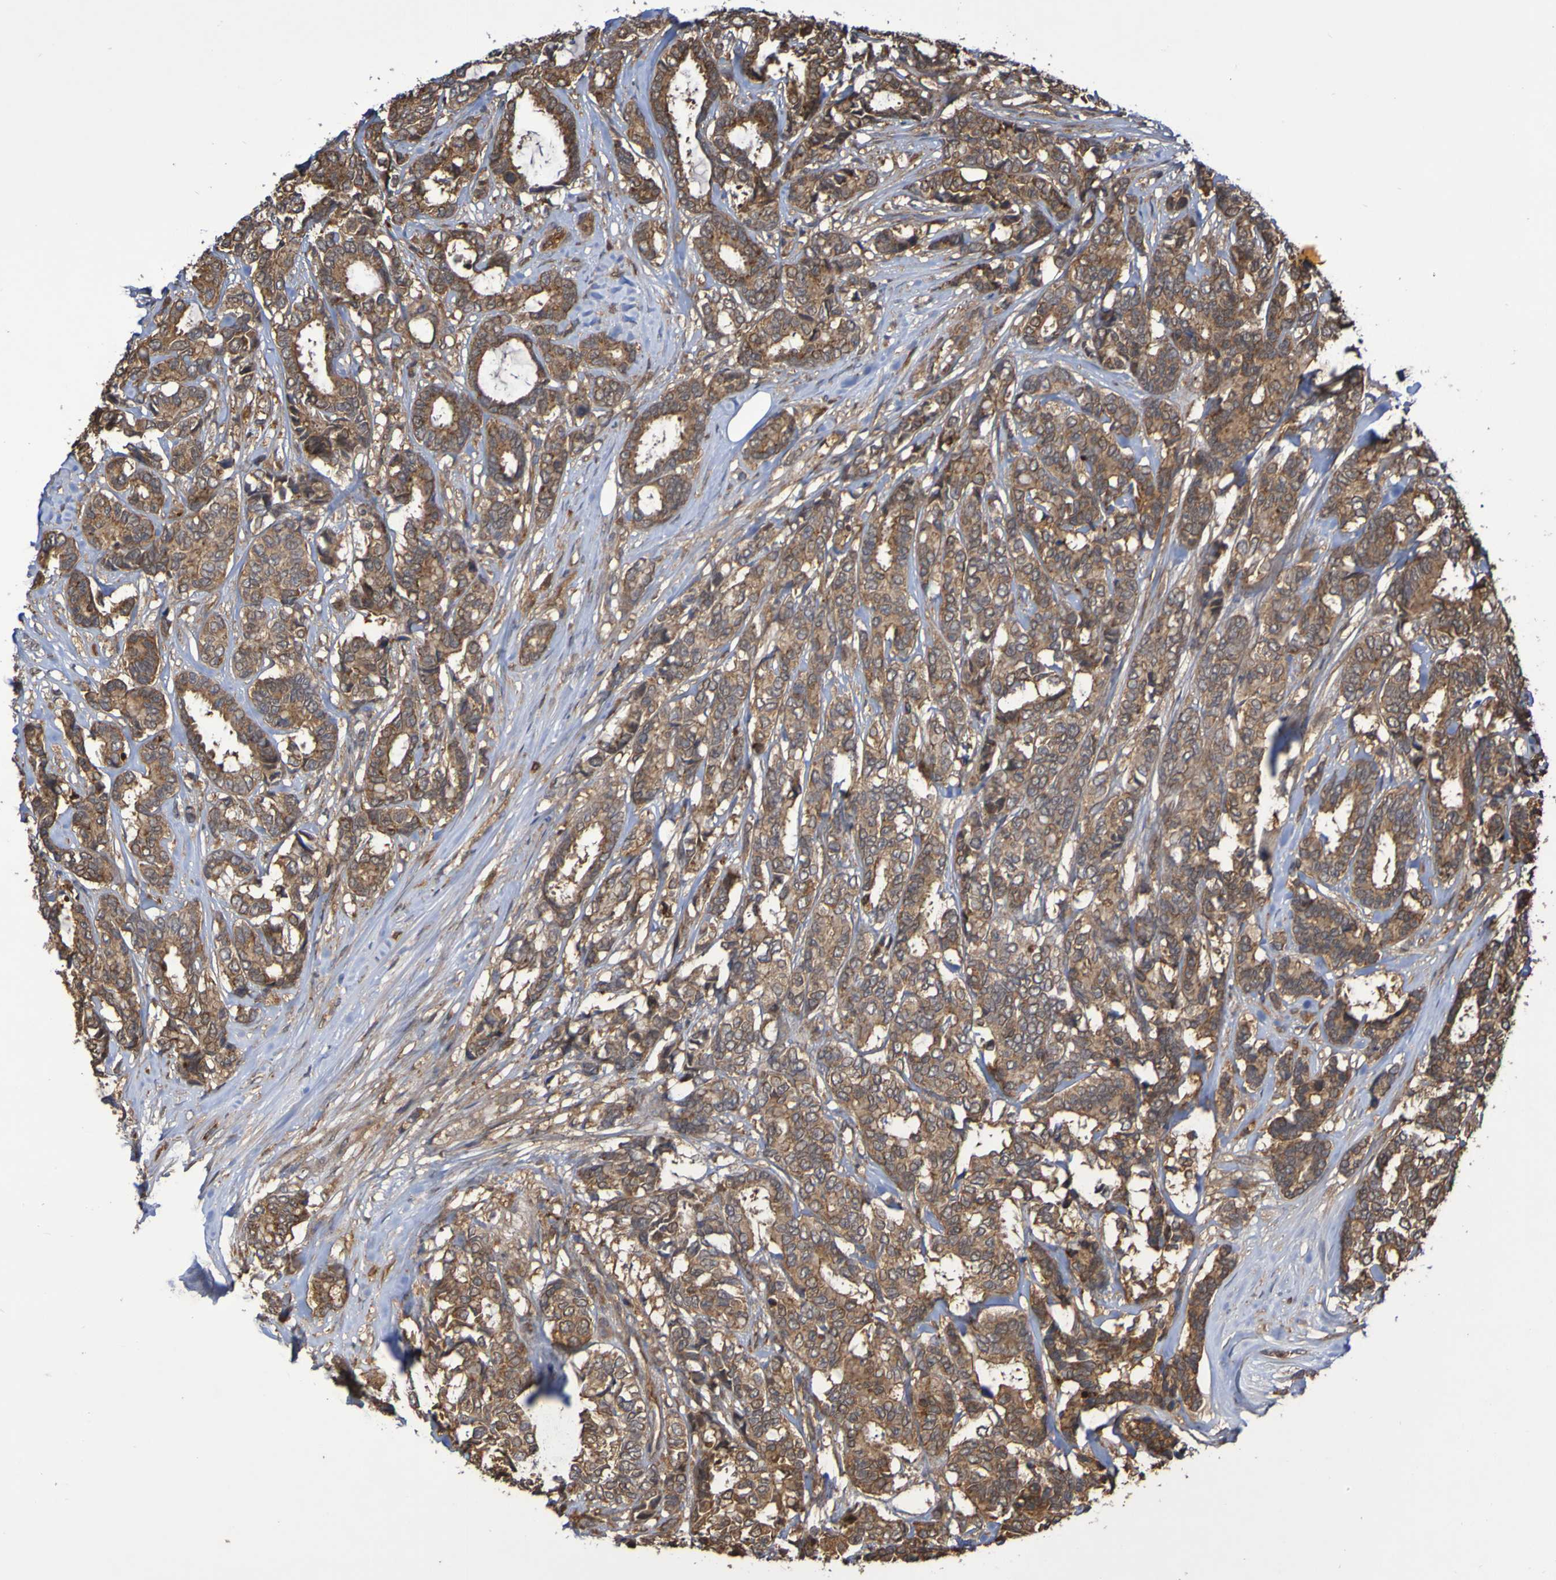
{"staining": {"intensity": "moderate", "quantity": ">75%", "location": "cytoplasmic/membranous"}, "tissue": "breast cancer", "cell_type": "Tumor cells", "image_type": "cancer", "snomed": [{"axis": "morphology", "description": "Duct carcinoma"}, {"axis": "topography", "description": "Breast"}], "caption": "IHC of breast invasive ductal carcinoma displays medium levels of moderate cytoplasmic/membranous positivity in about >75% of tumor cells.", "gene": "SERPINB6", "patient": {"sex": "female", "age": 87}}